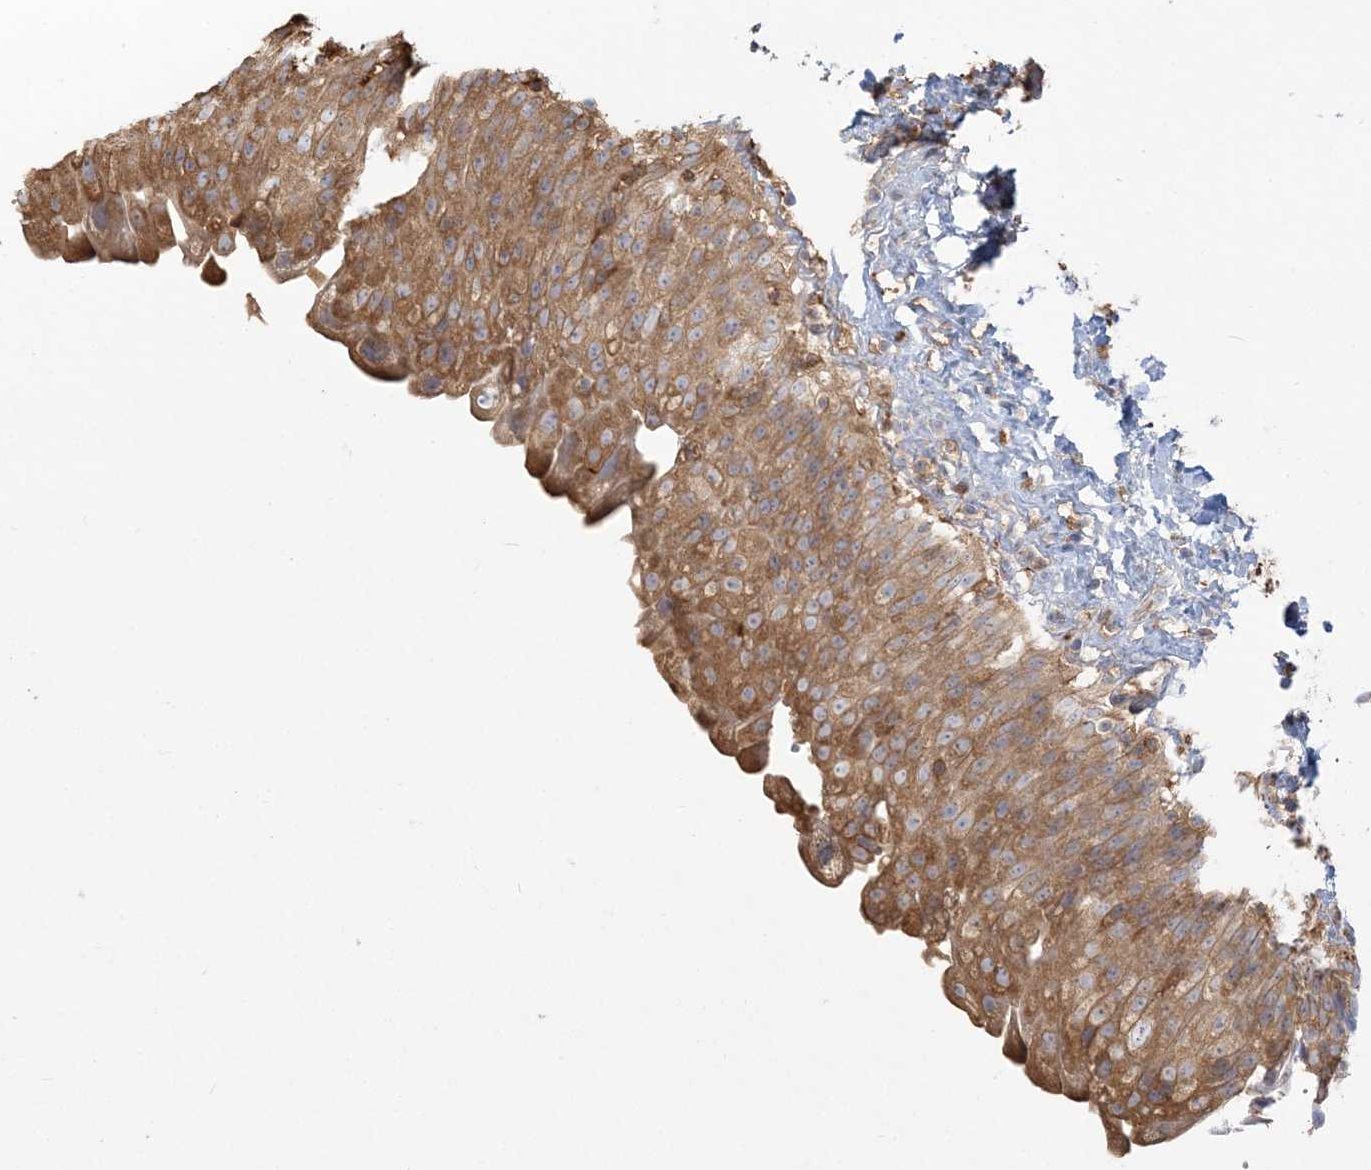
{"staining": {"intensity": "moderate", "quantity": ">75%", "location": "cytoplasmic/membranous"}, "tissue": "urinary bladder", "cell_type": "Urothelial cells", "image_type": "normal", "snomed": [{"axis": "morphology", "description": "Normal tissue, NOS"}, {"axis": "topography", "description": "Urinary bladder"}], "caption": "Immunohistochemical staining of benign human urinary bladder shows medium levels of moderate cytoplasmic/membranous expression in approximately >75% of urothelial cells. Nuclei are stained in blue.", "gene": "ANKS1A", "patient": {"sex": "female", "age": 27}}